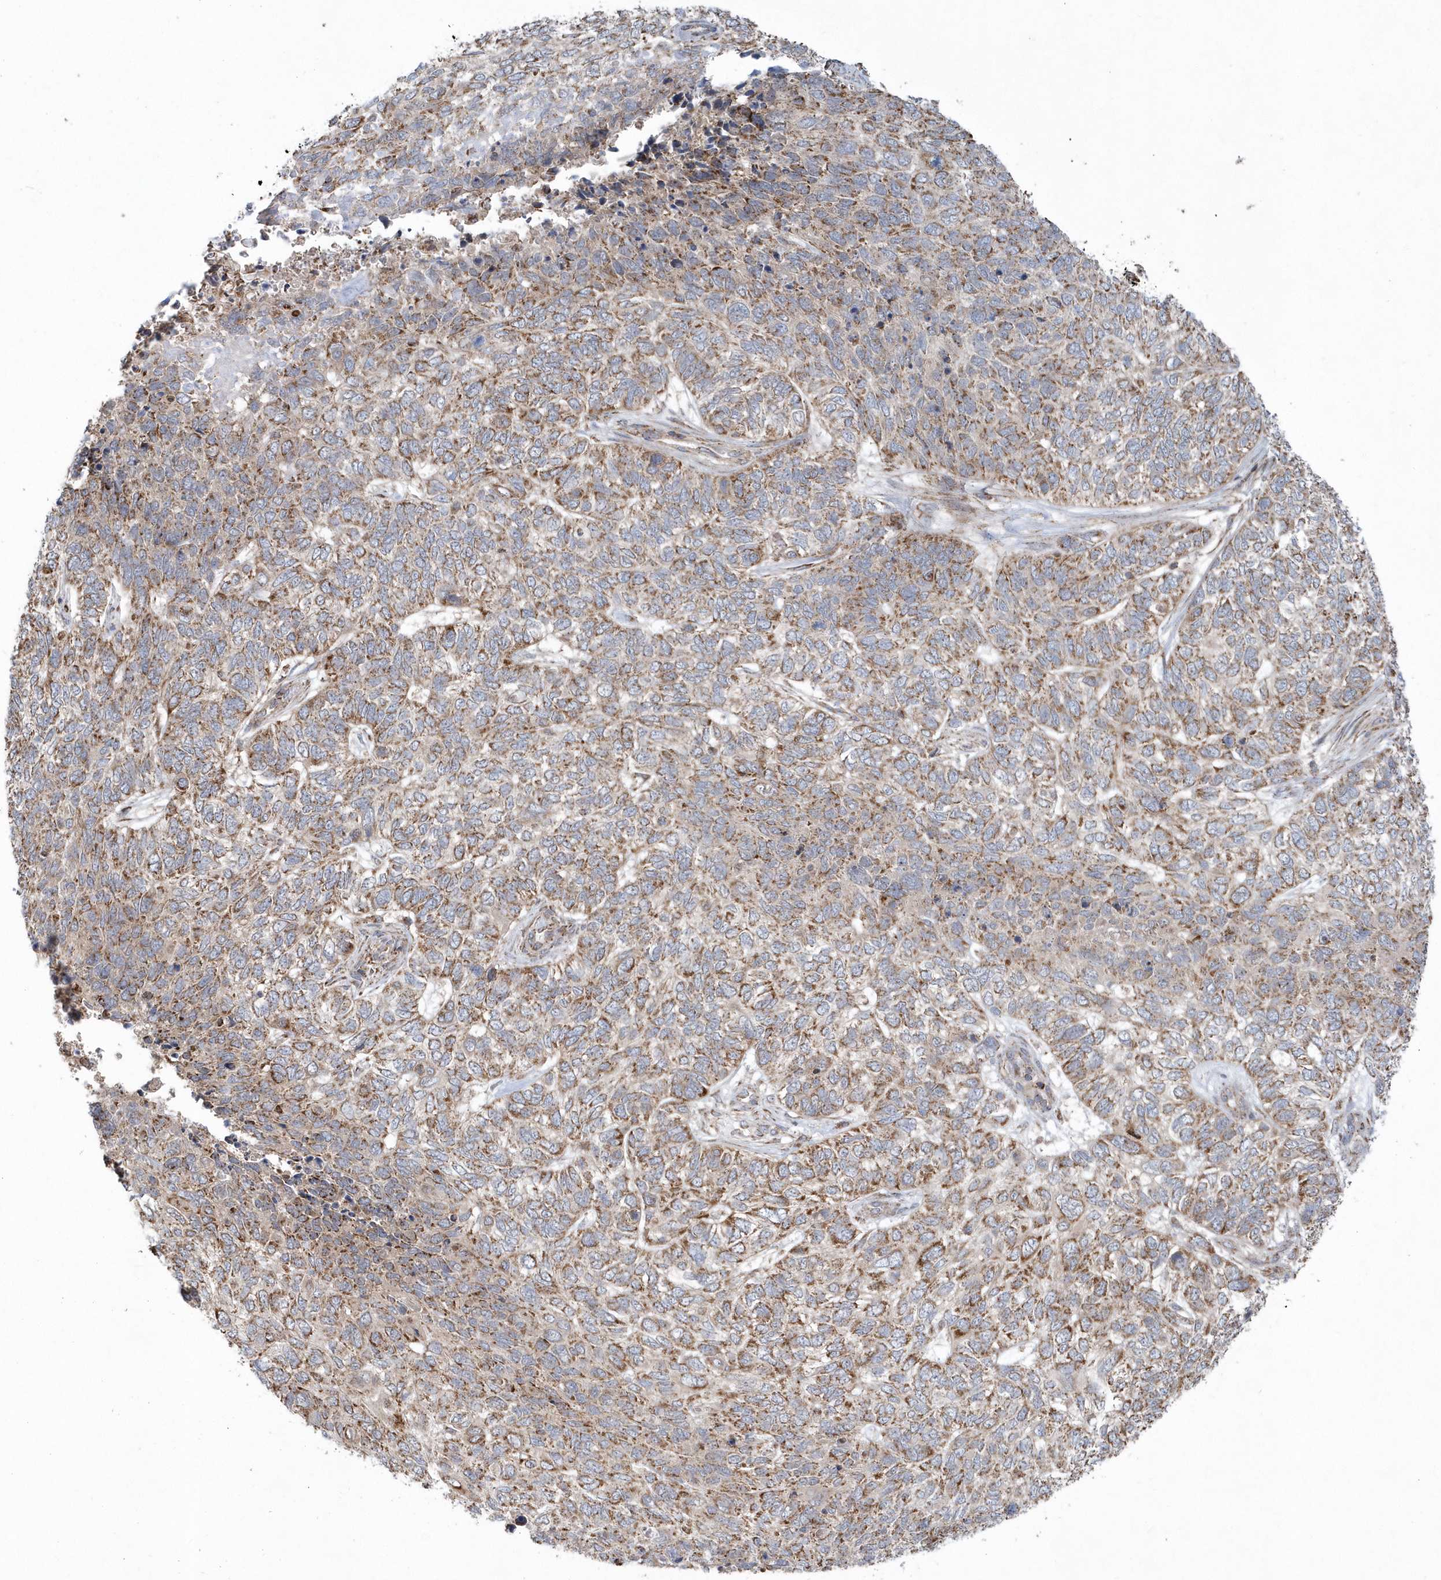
{"staining": {"intensity": "moderate", "quantity": ">75%", "location": "cytoplasmic/membranous"}, "tissue": "skin cancer", "cell_type": "Tumor cells", "image_type": "cancer", "snomed": [{"axis": "morphology", "description": "Basal cell carcinoma"}, {"axis": "topography", "description": "Skin"}], "caption": "The image shows a brown stain indicating the presence of a protein in the cytoplasmic/membranous of tumor cells in basal cell carcinoma (skin). Immunohistochemistry stains the protein of interest in brown and the nuclei are stained blue.", "gene": "PPP1R7", "patient": {"sex": "female", "age": 65}}